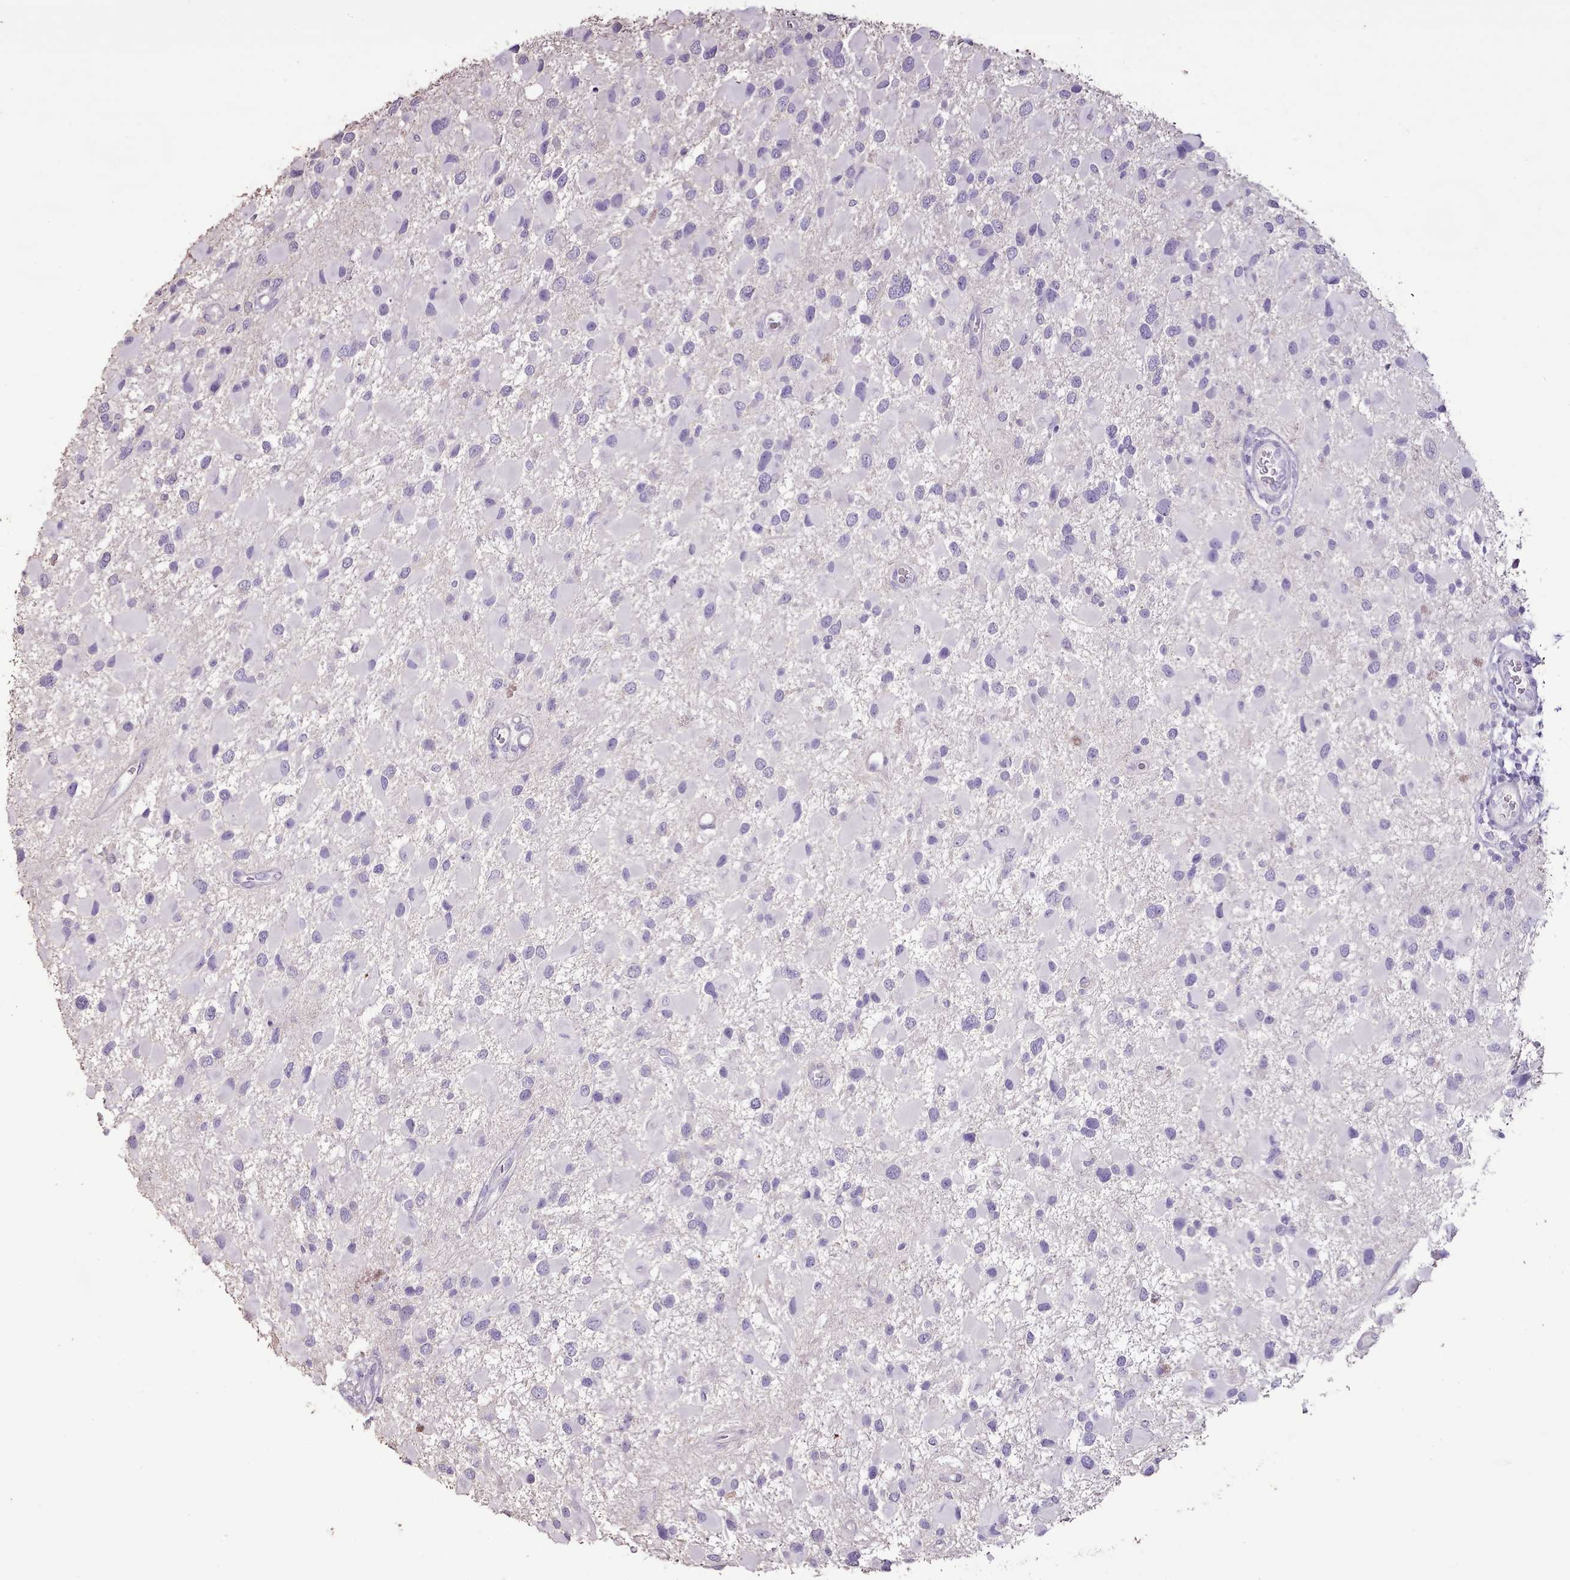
{"staining": {"intensity": "negative", "quantity": "none", "location": "none"}, "tissue": "glioma", "cell_type": "Tumor cells", "image_type": "cancer", "snomed": [{"axis": "morphology", "description": "Glioma, malignant, High grade"}, {"axis": "topography", "description": "Brain"}], "caption": "The micrograph exhibits no staining of tumor cells in glioma.", "gene": "BLOC1S2", "patient": {"sex": "male", "age": 53}}